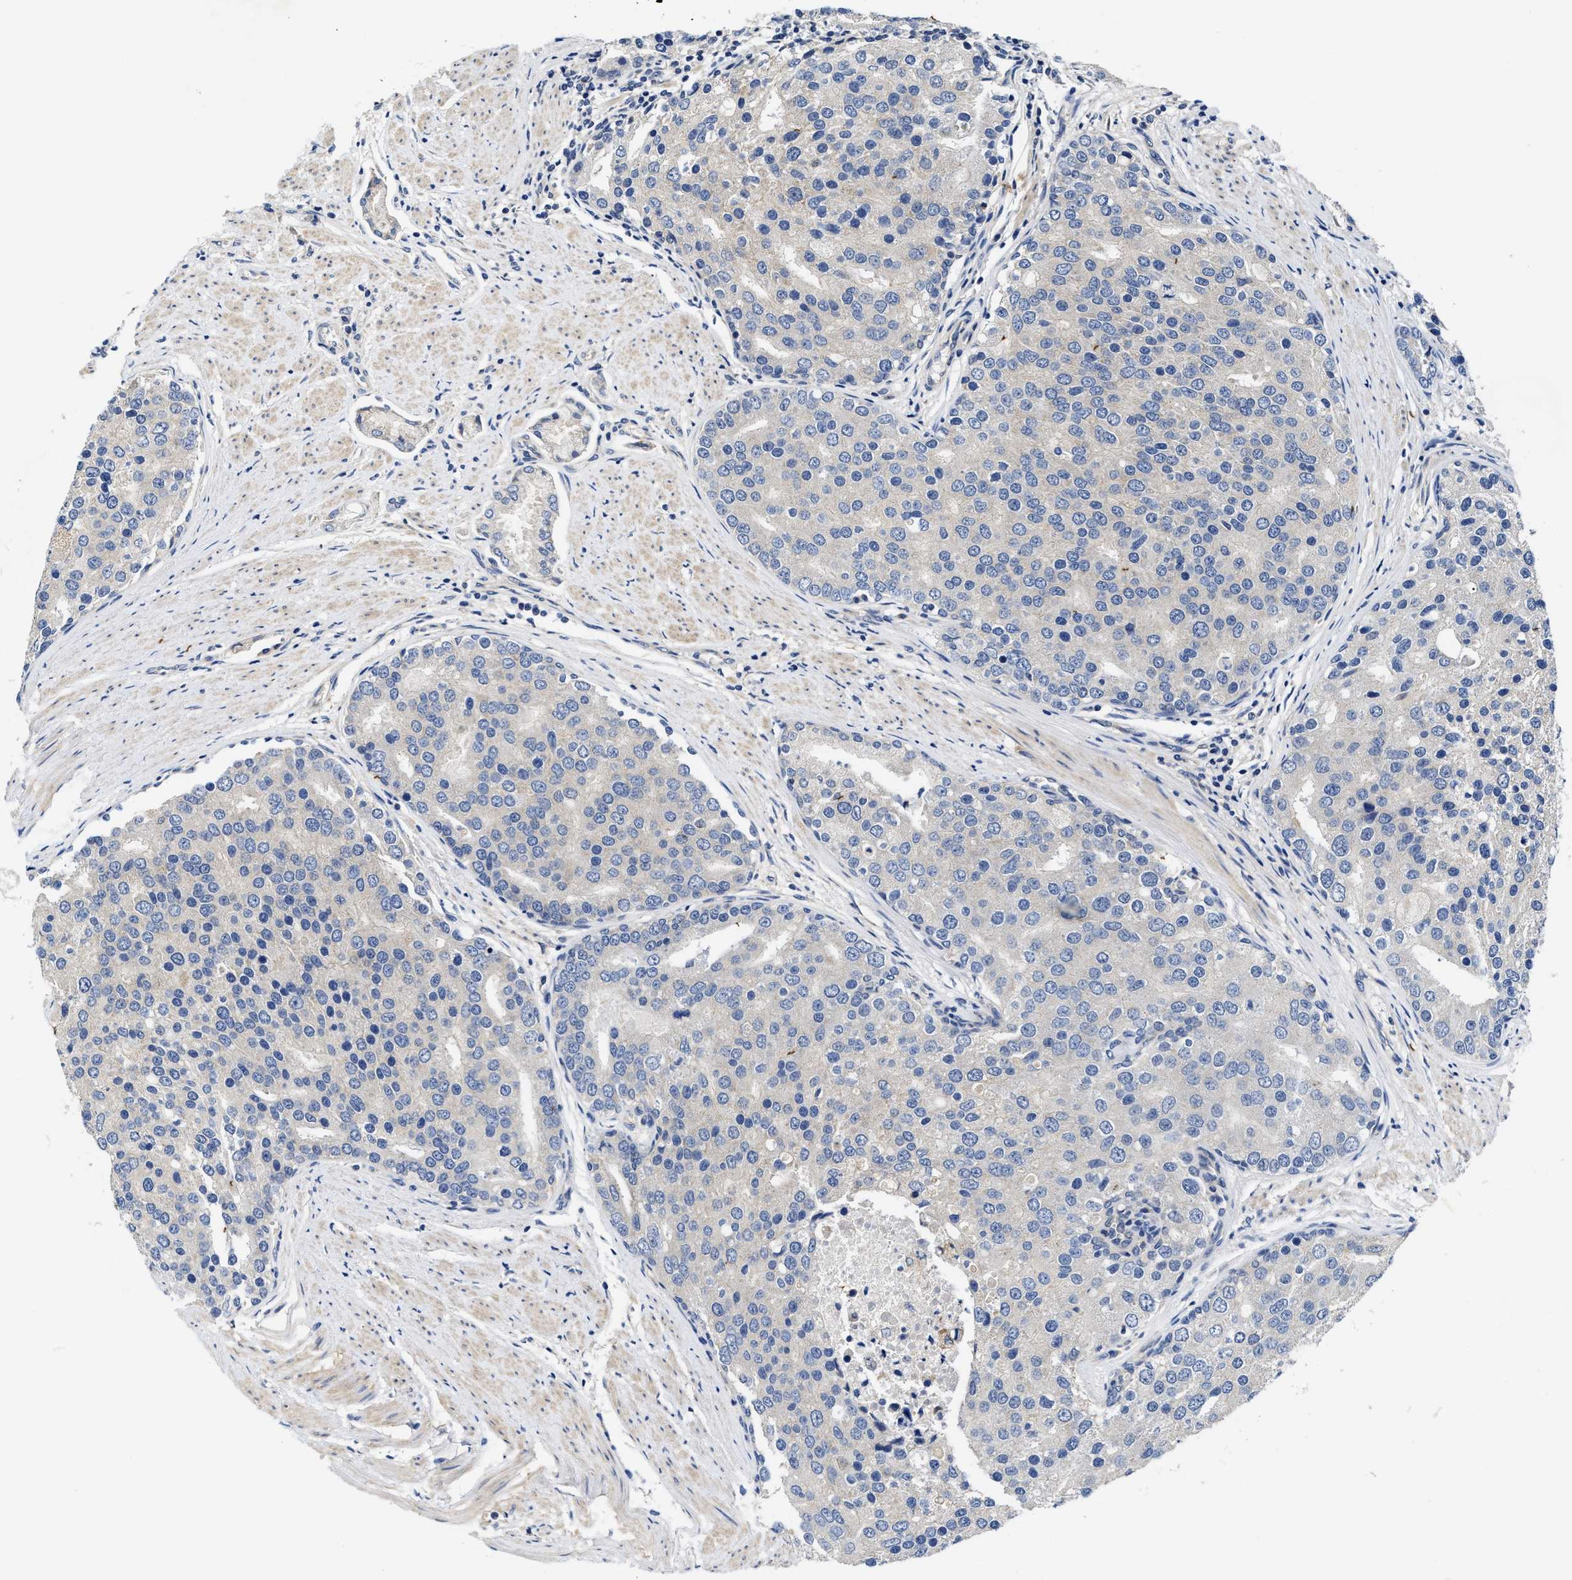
{"staining": {"intensity": "negative", "quantity": "none", "location": "none"}, "tissue": "prostate cancer", "cell_type": "Tumor cells", "image_type": "cancer", "snomed": [{"axis": "morphology", "description": "Adenocarcinoma, High grade"}, {"axis": "topography", "description": "Prostate"}], "caption": "Immunohistochemistry (IHC) of human prostate adenocarcinoma (high-grade) reveals no positivity in tumor cells.", "gene": "EFNA4", "patient": {"sex": "male", "age": 50}}